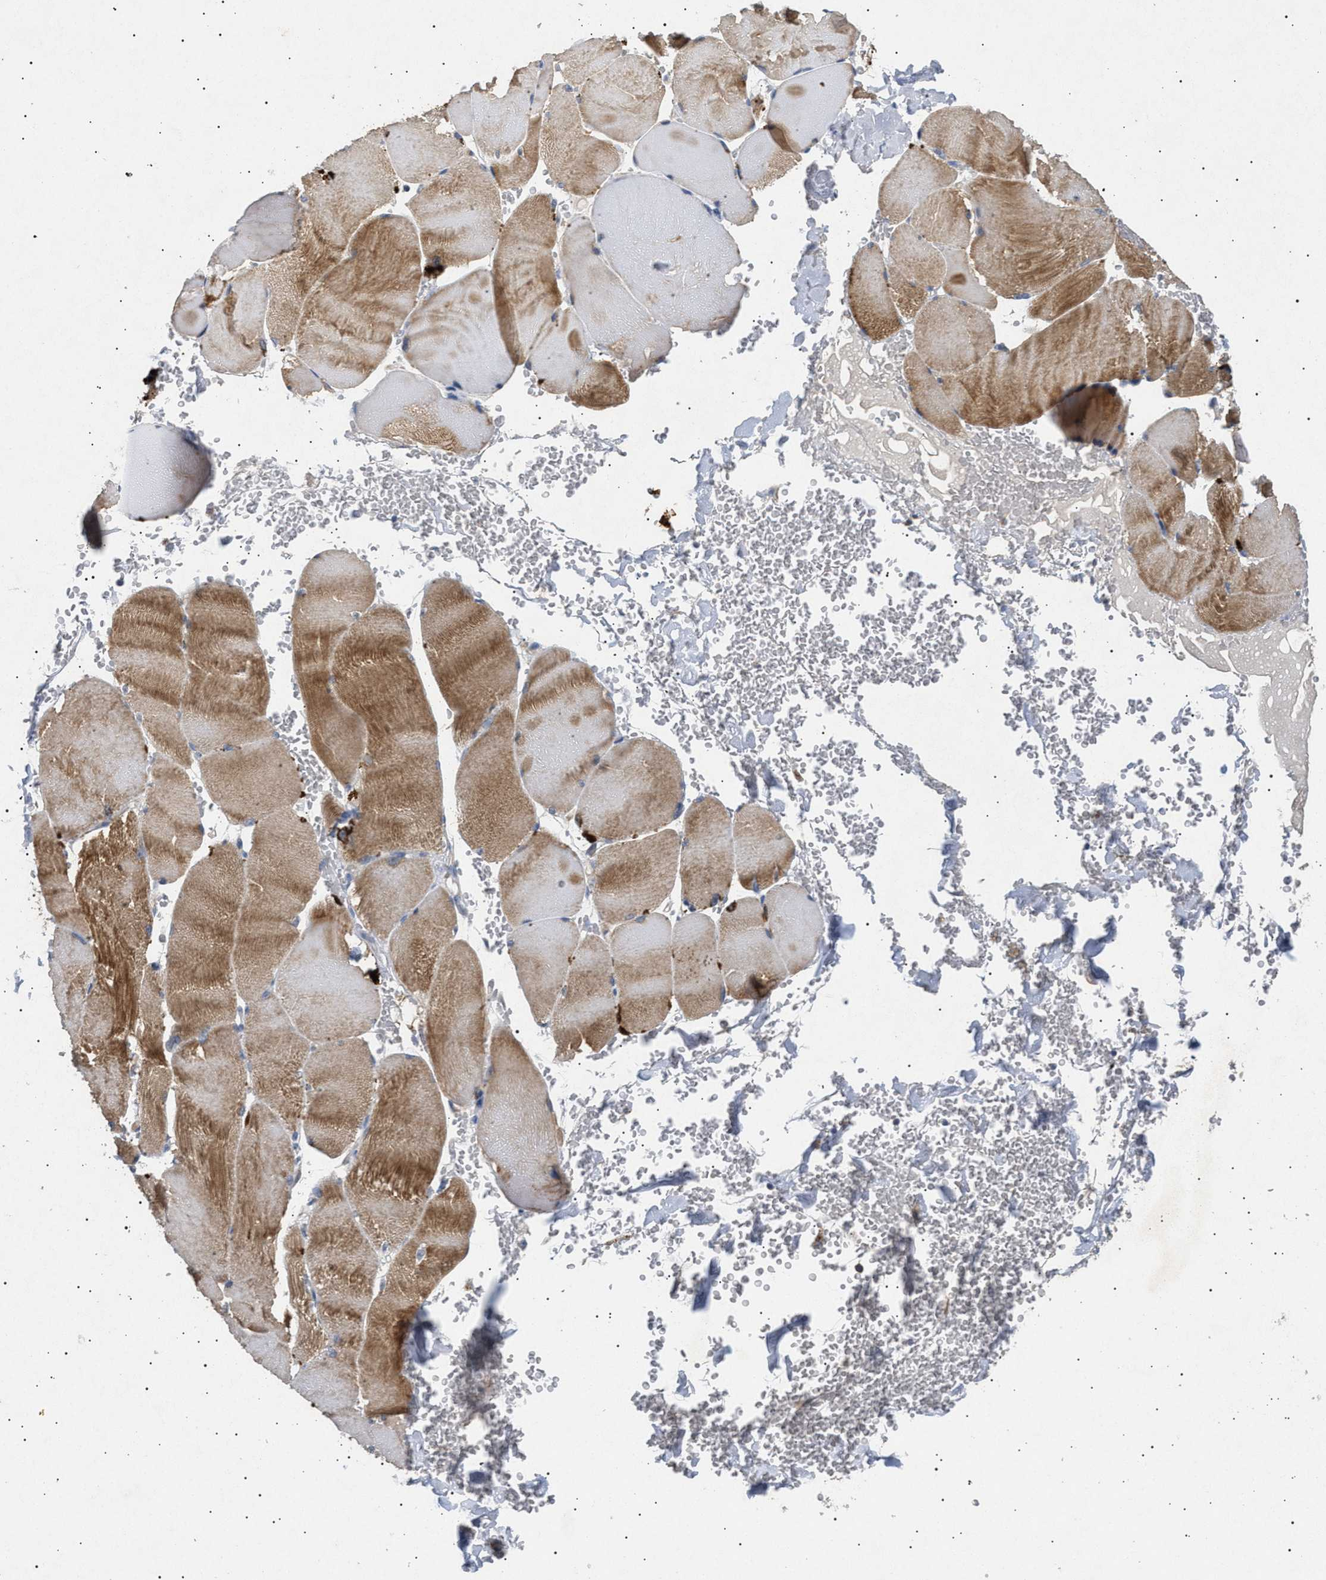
{"staining": {"intensity": "moderate", "quantity": ">75%", "location": "cytoplasmic/membranous"}, "tissue": "skeletal muscle", "cell_type": "Myocytes", "image_type": "normal", "snomed": [{"axis": "morphology", "description": "Normal tissue, NOS"}, {"axis": "topography", "description": "Skin"}, {"axis": "topography", "description": "Skeletal muscle"}], "caption": "Moderate cytoplasmic/membranous expression for a protein is seen in about >75% of myocytes of unremarkable skeletal muscle using IHC.", "gene": "SIRT5", "patient": {"sex": "male", "age": 83}}